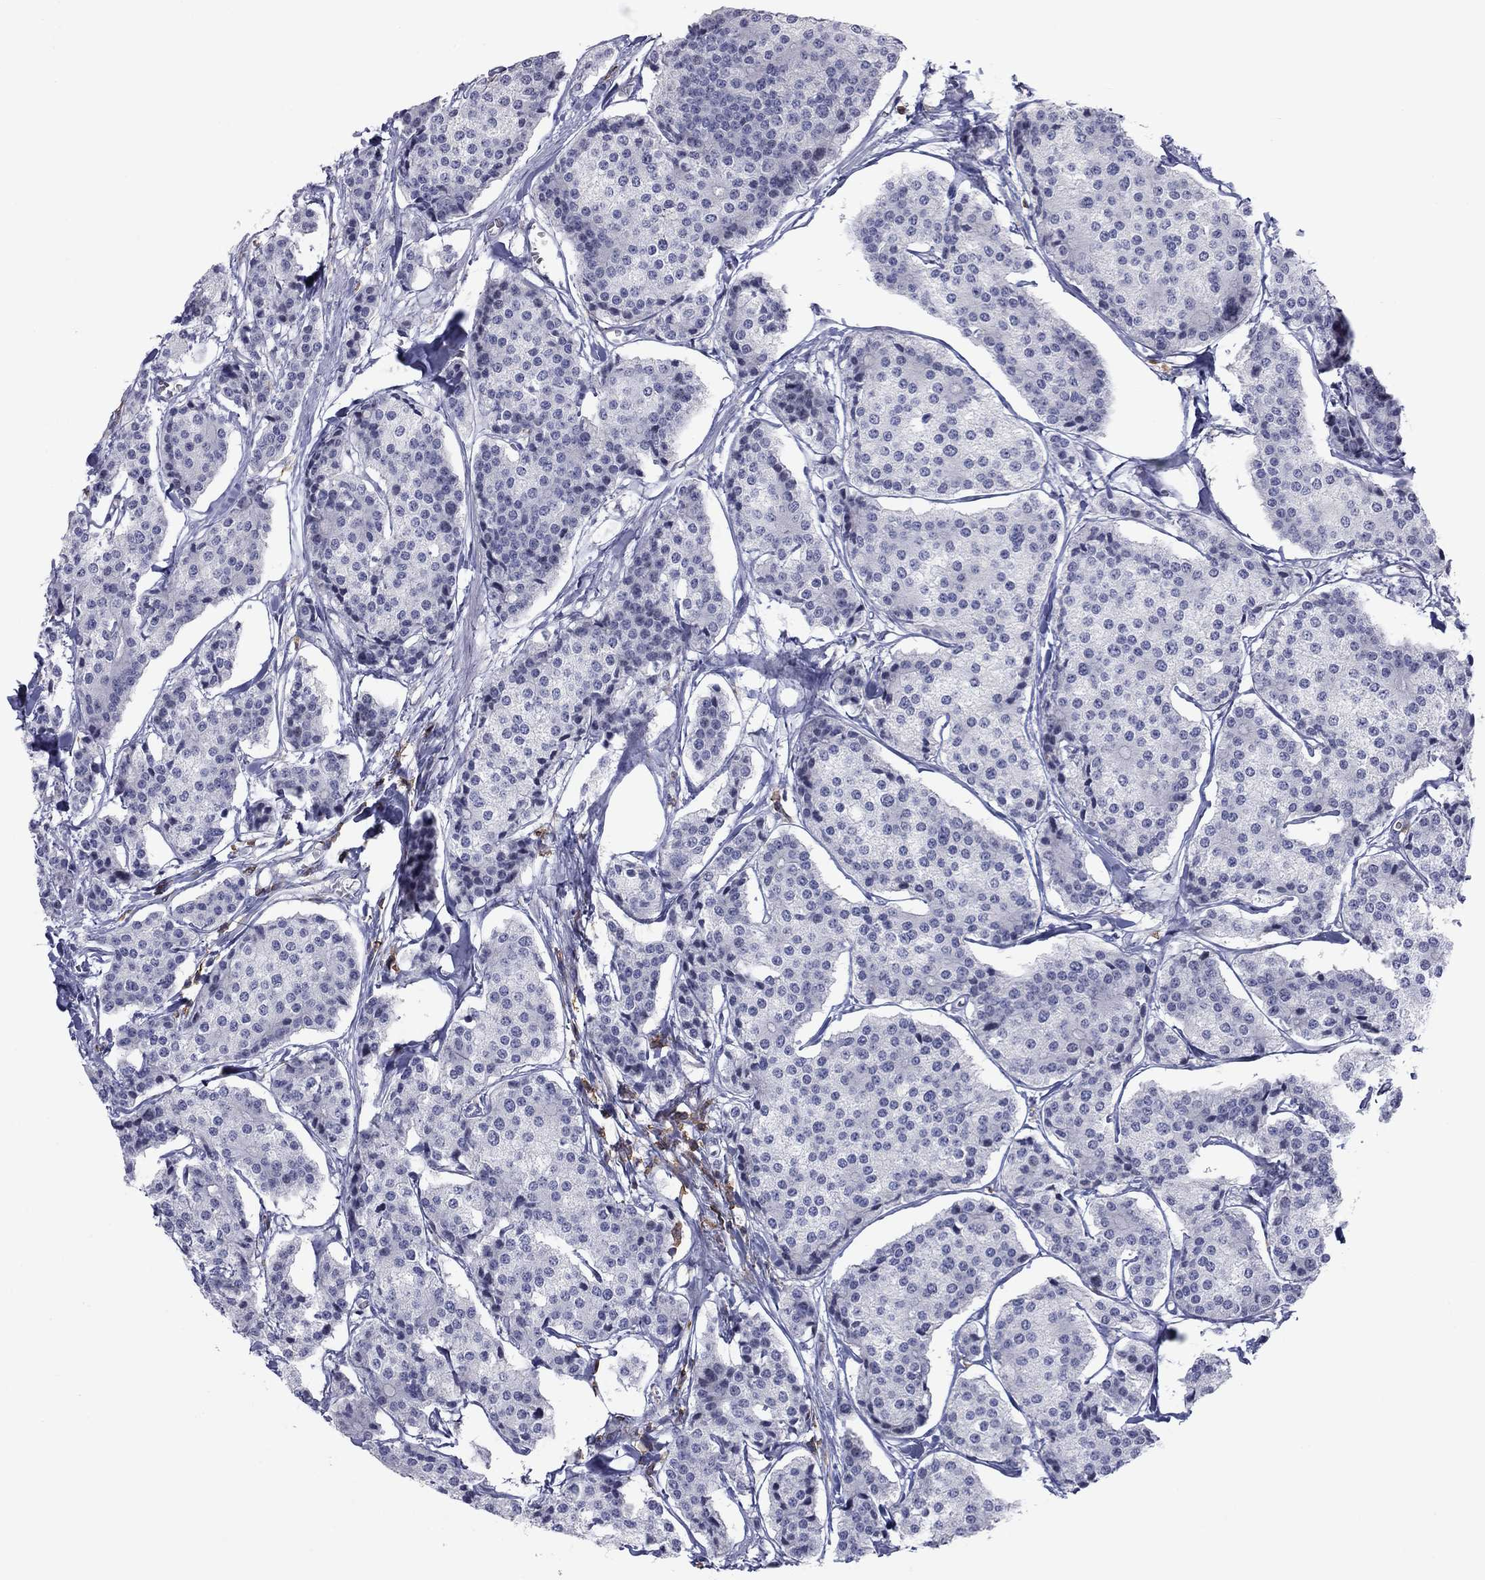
{"staining": {"intensity": "negative", "quantity": "none", "location": "none"}, "tissue": "carcinoid", "cell_type": "Tumor cells", "image_type": "cancer", "snomed": [{"axis": "morphology", "description": "Carcinoid, malignant, NOS"}, {"axis": "topography", "description": "Small intestine"}], "caption": "High magnification brightfield microscopy of carcinoid stained with DAB (brown) and counterstained with hematoxylin (blue): tumor cells show no significant expression.", "gene": "ARHGAP27", "patient": {"sex": "female", "age": 65}}